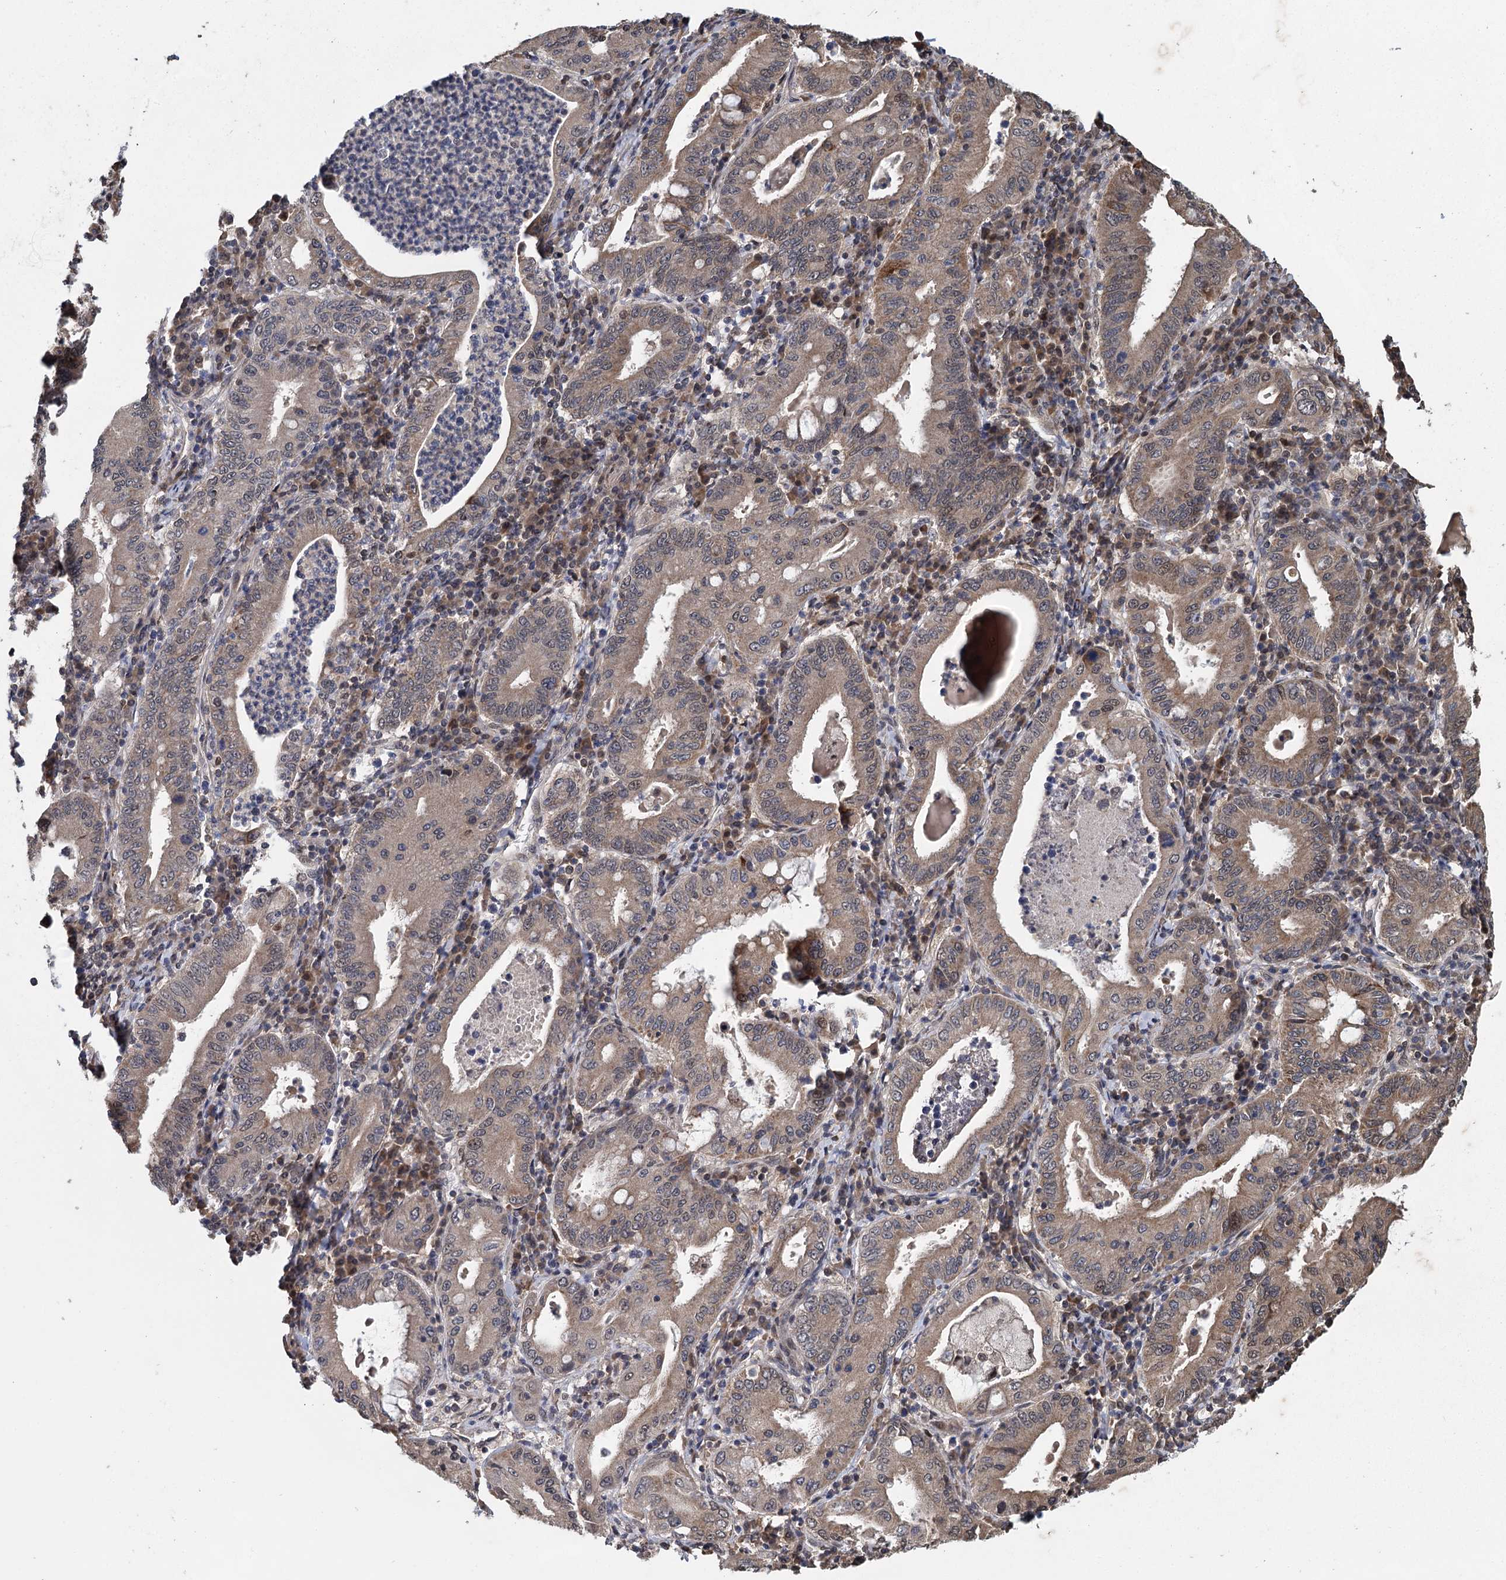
{"staining": {"intensity": "moderate", "quantity": "25%-75%", "location": "cytoplasmic/membranous"}, "tissue": "stomach cancer", "cell_type": "Tumor cells", "image_type": "cancer", "snomed": [{"axis": "morphology", "description": "Normal tissue, NOS"}, {"axis": "morphology", "description": "Adenocarcinoma, NOS"}, {"axis": "topography", "description": "Esophagus"}, {"axis": "topography", "description": "Stomach, upper"}, {"axis": "topography", "description": "Peripheral nerve tissue"}], "caption": "Protein analysis of stomach cancer (adenocarcinoma) tissue displays moderate cytoplasmic/membranous positivity in about 25%-75% of tumor cells.", "gene": "MYG1", "patient": {"sex": "male", "age": 62}}